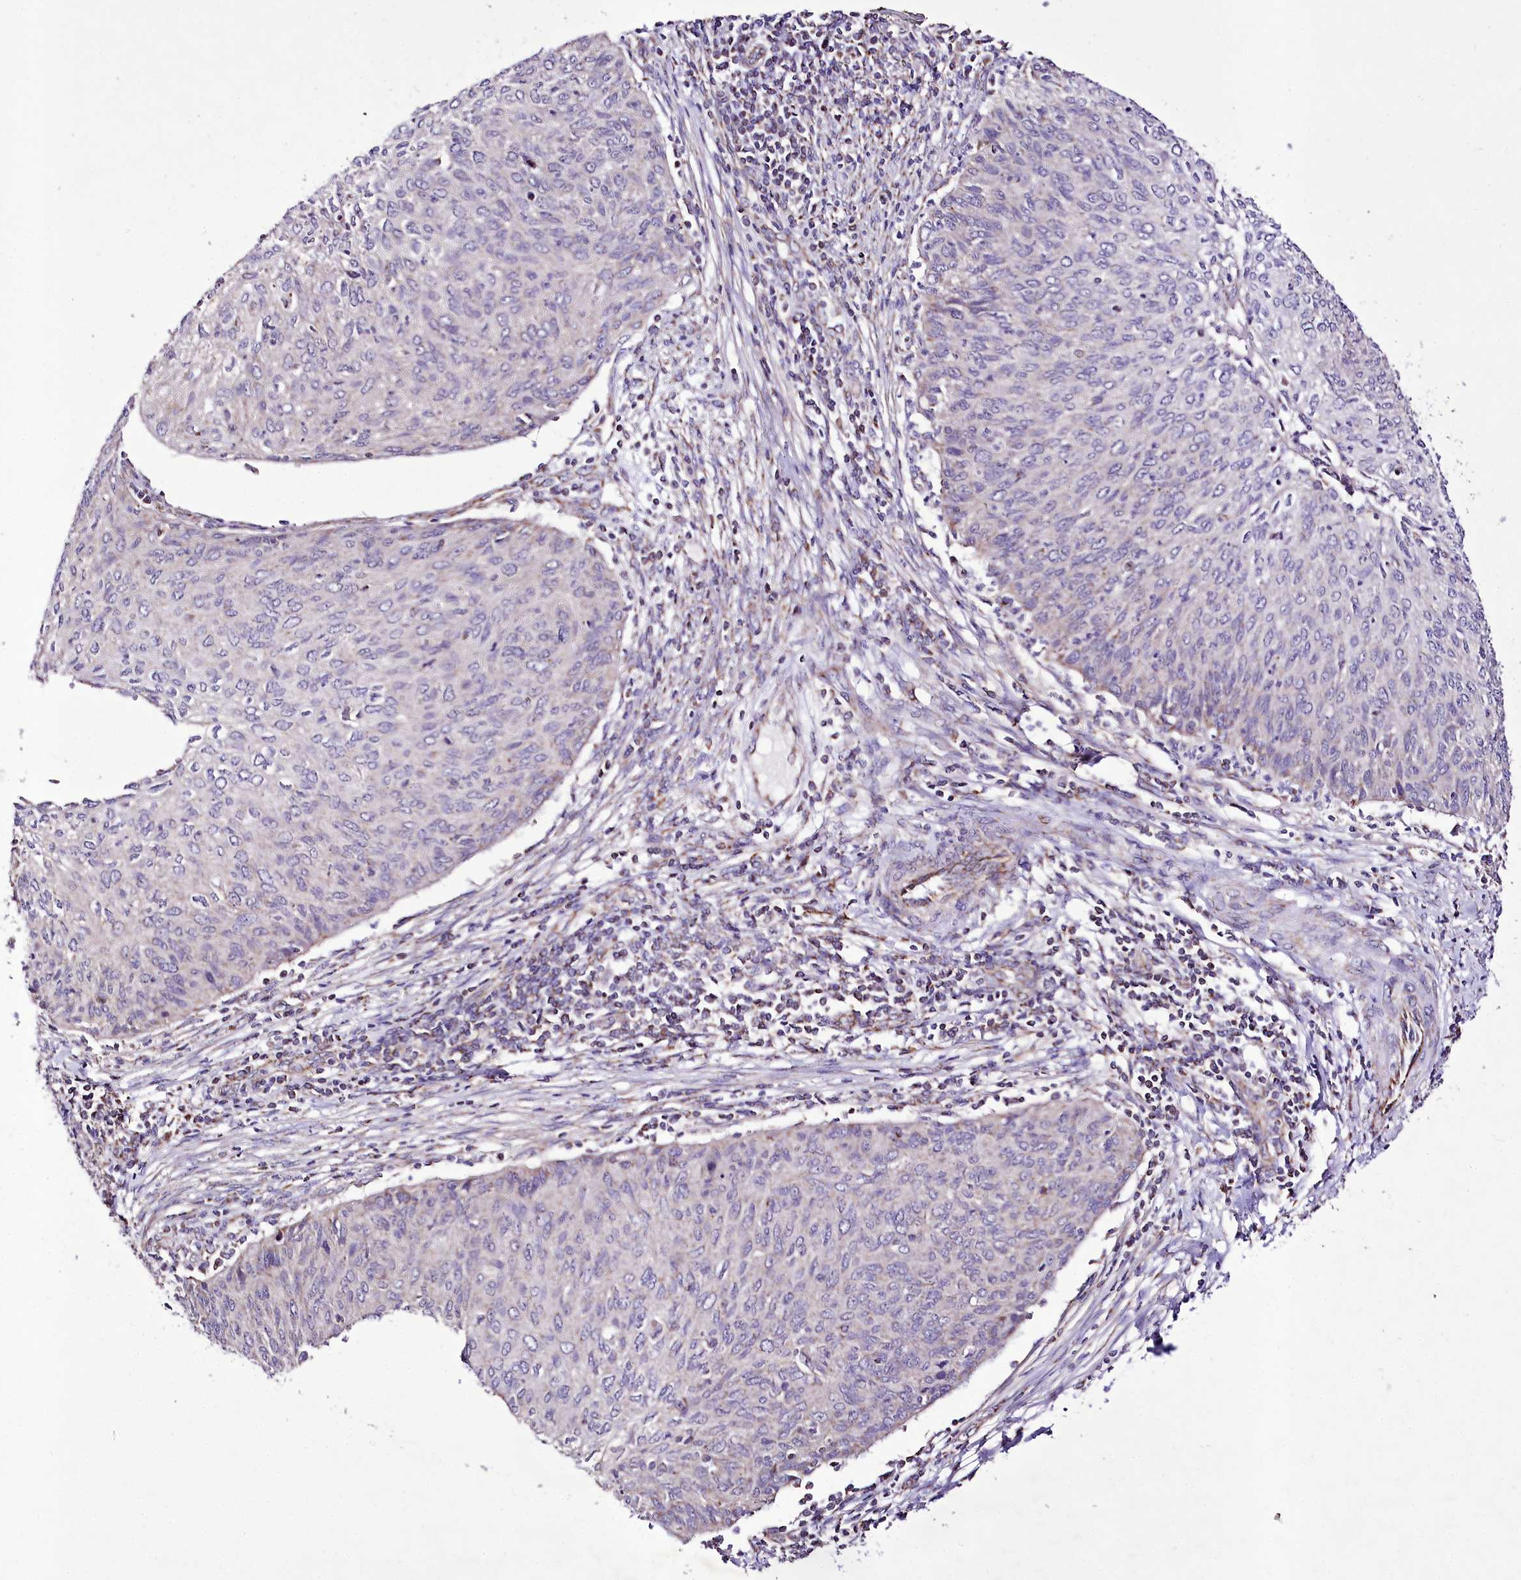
{"staining": {"intensity": "weak", "quantity": "<25%", "location": "cytoplasmic/membranous"}, "tissue": "cervical cancer", "cell_type": "Tumor cells", "image_type": "cancer", "snomed": [{"axis": "morphology", "description": "Squamous cell carcinoma, NOS"}, {"axis": "topography", "description": "Cervix"}], "caption": "Immunohistochemistry (IHC) micrograph of neoplastic tissue: cervical cancer stained with DAB displays no significant protein expression in tumor cells.", "gene": "ATE1", "patient": {"sex": "female", "age": 38}}